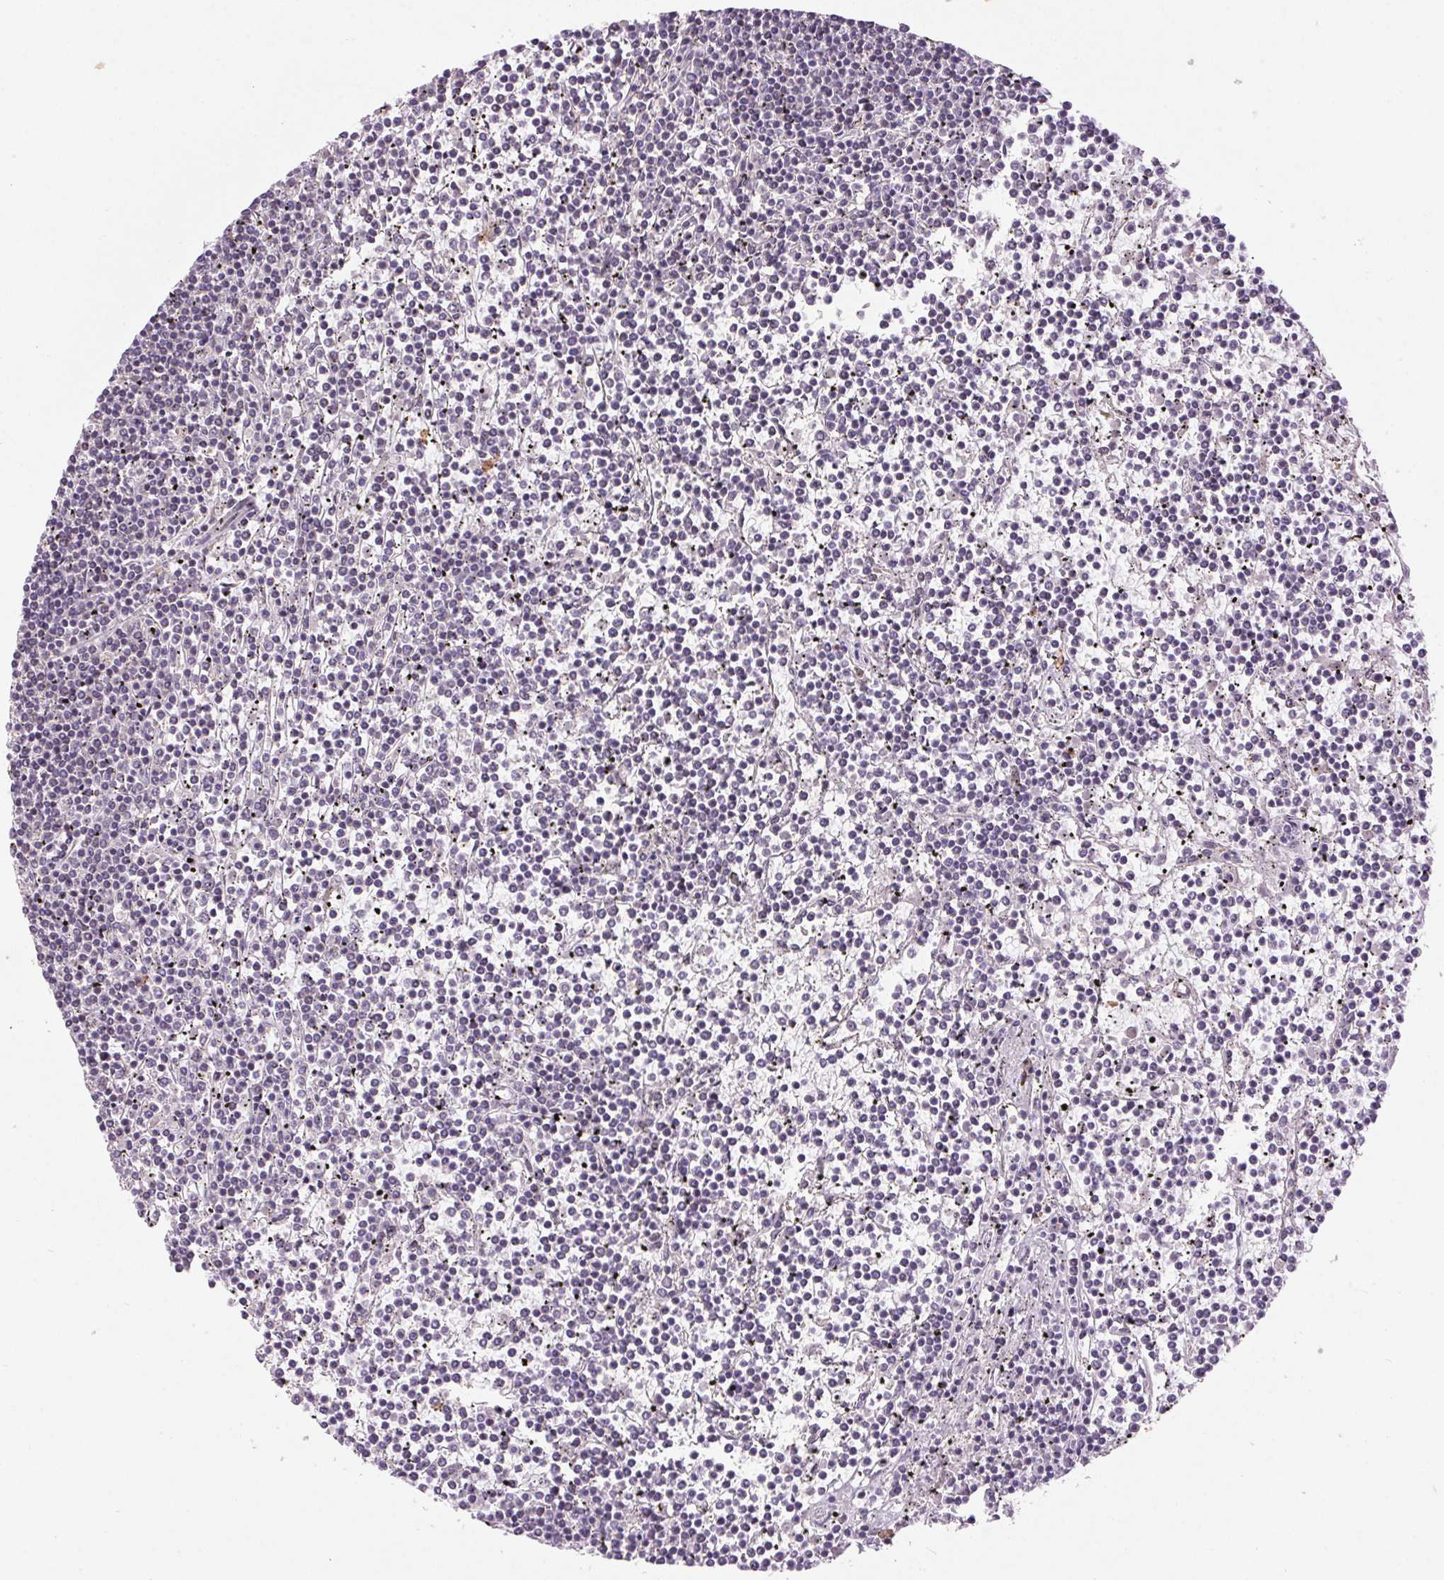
{"staining": {"intensity": "negative", "quantity": "none", "location": "none"}, "tissue": "lymphoma", "cell_type": "Tumor cells", "image_type": "cancer", "snomed": [{"axis": "morphology", "description": "Malignant lymphoma, non-Hodgkin's type, Low grade"}, {"axis": "topography", "description": "Spleen"}], "caption": "This is an immunohistochemistry photomicrograph of lymphoma. There is no positivity in tumor cells.", "gene": "ZBTB4", "patient": {"sex": "female", "age": 19}}